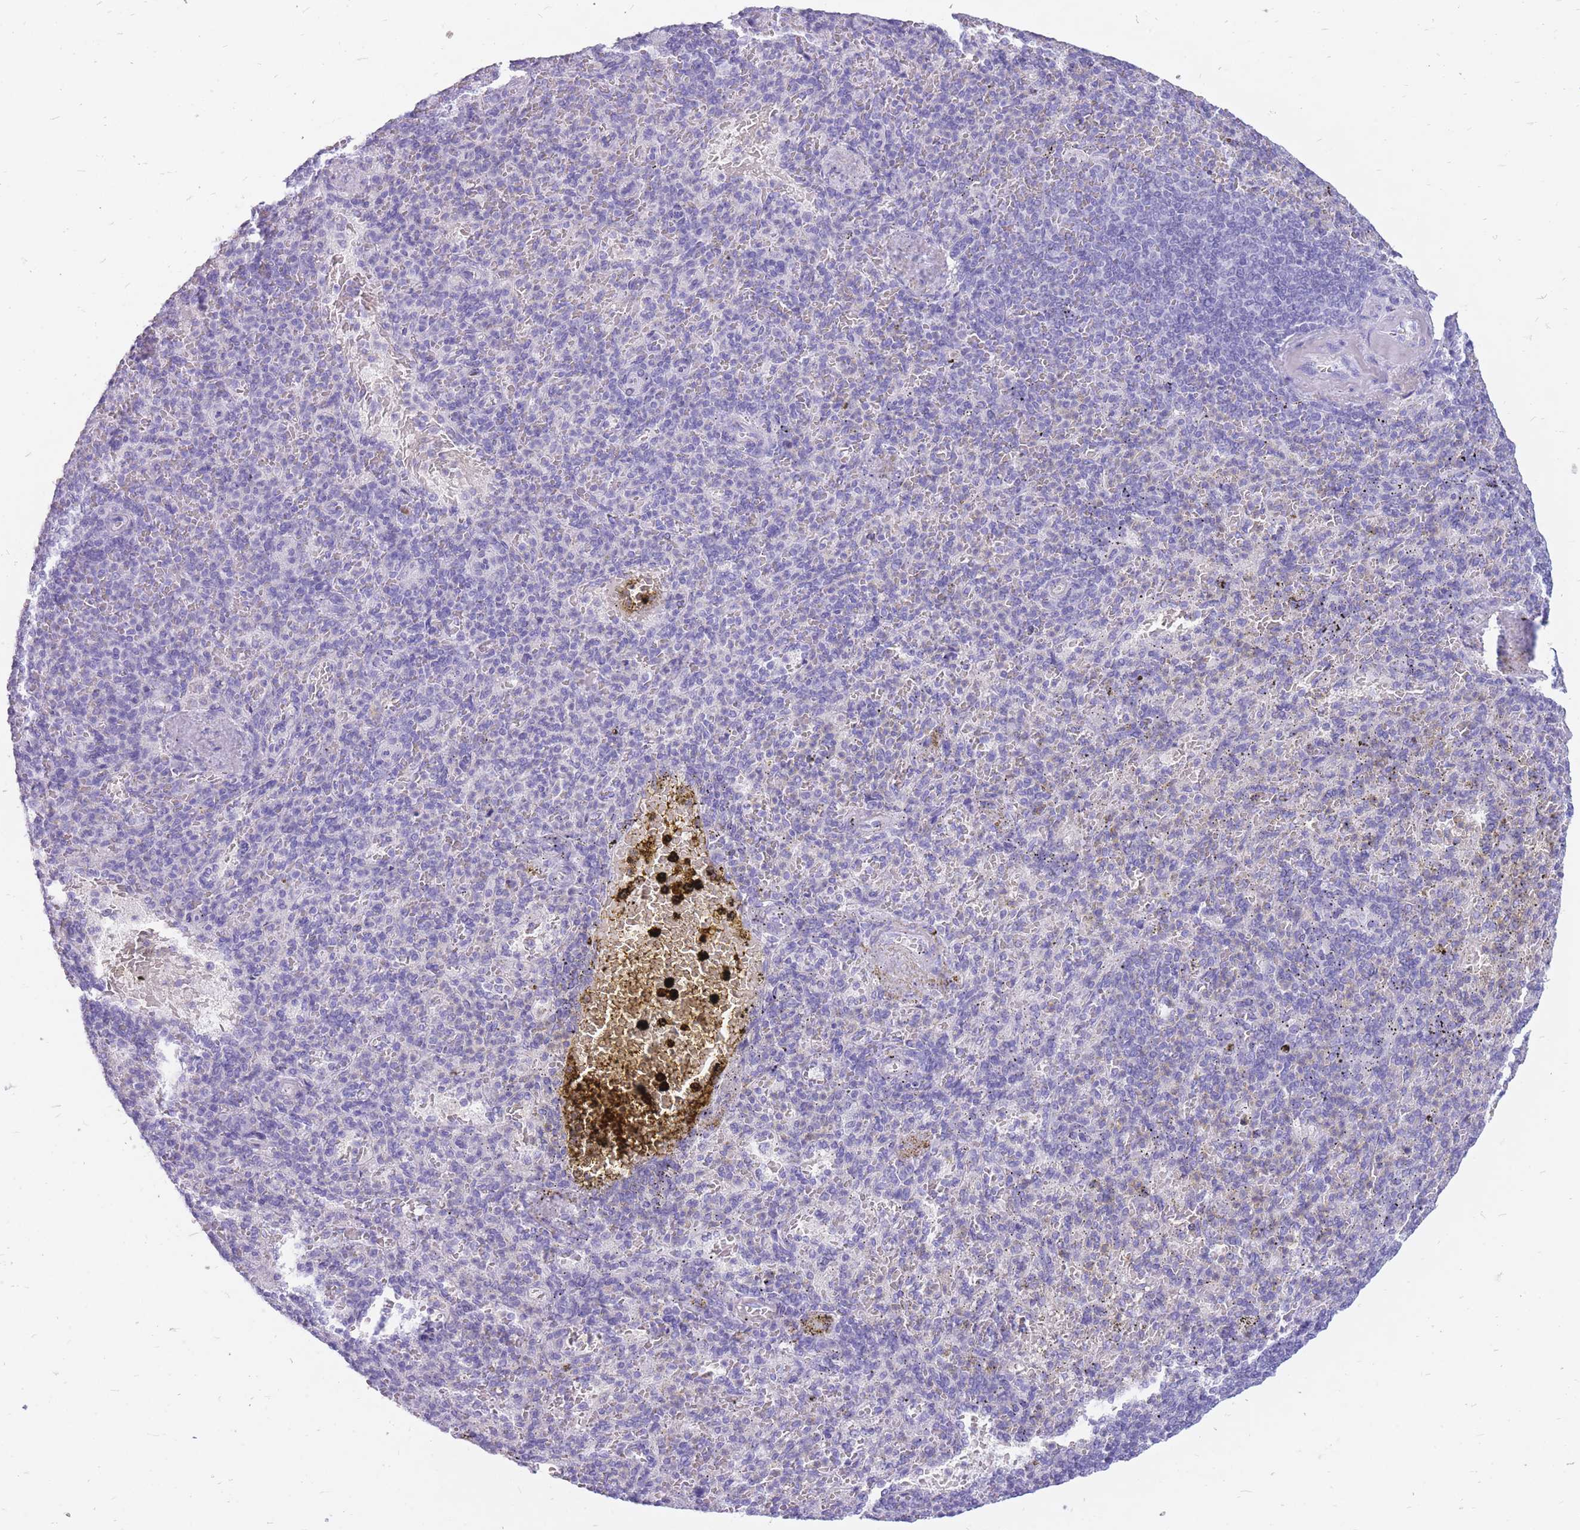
{"staining": {"intensity": "negative", "quantity": "none", "location": "none"}, "tissue": "spleen", "cell_type": "Cells in red pulp", "image_type": "normal", "snomed": [{"axis": "morphology", "description": "Normal tissue, NOS"}, {"axis": "topography", "description": "Spleen"}], "caption": "An image of spleen stained for a protein displays no brown staining in cells in red pulp. Brightfield microscopy of IHC stained with DAB (brown) and hematoxylin (blue), captured at high magnification.", "gene": "CYP21A2", "patient": {"sex": "female", "age": 74}}